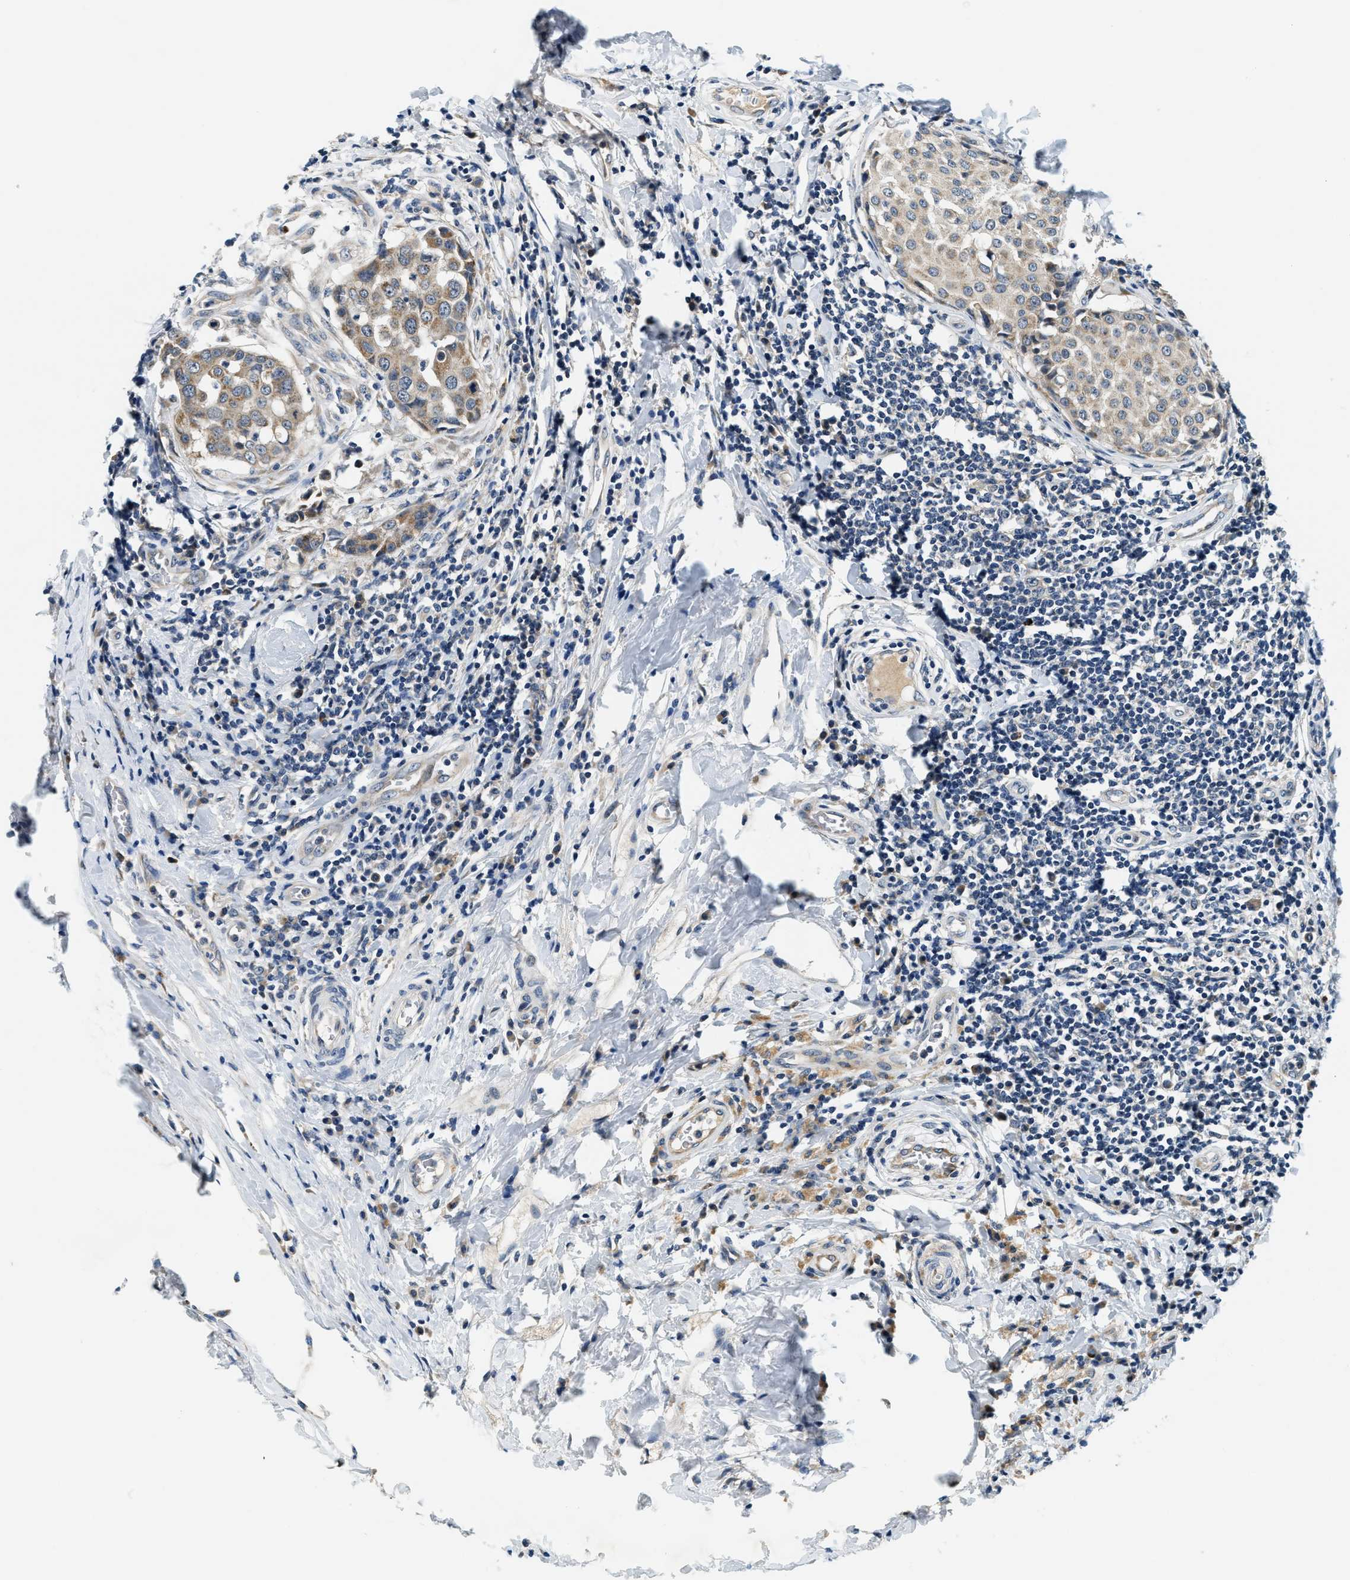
{"staining": {"intensity": "weak", "quantity": ">75%", "location": "cytoplasmic/membranous"}, "tissue": "breast cancer", "cell_type": "Tumor cells", "image_type": "cancer", "snomed": [{"axis": "morphology", "description": "Duct carcinoma"}, {"axis": "topography", "description": "Breast"}], "caption": "A photomicrograph showing weak cytoplasmic/membranous staining in about >75% of tumor cells in breast invasive ductal carcinoma, as visualized by brown immunohistochemical staining.", "gene": "YAE1", "patient": {"sex": "female", "age": 27}}